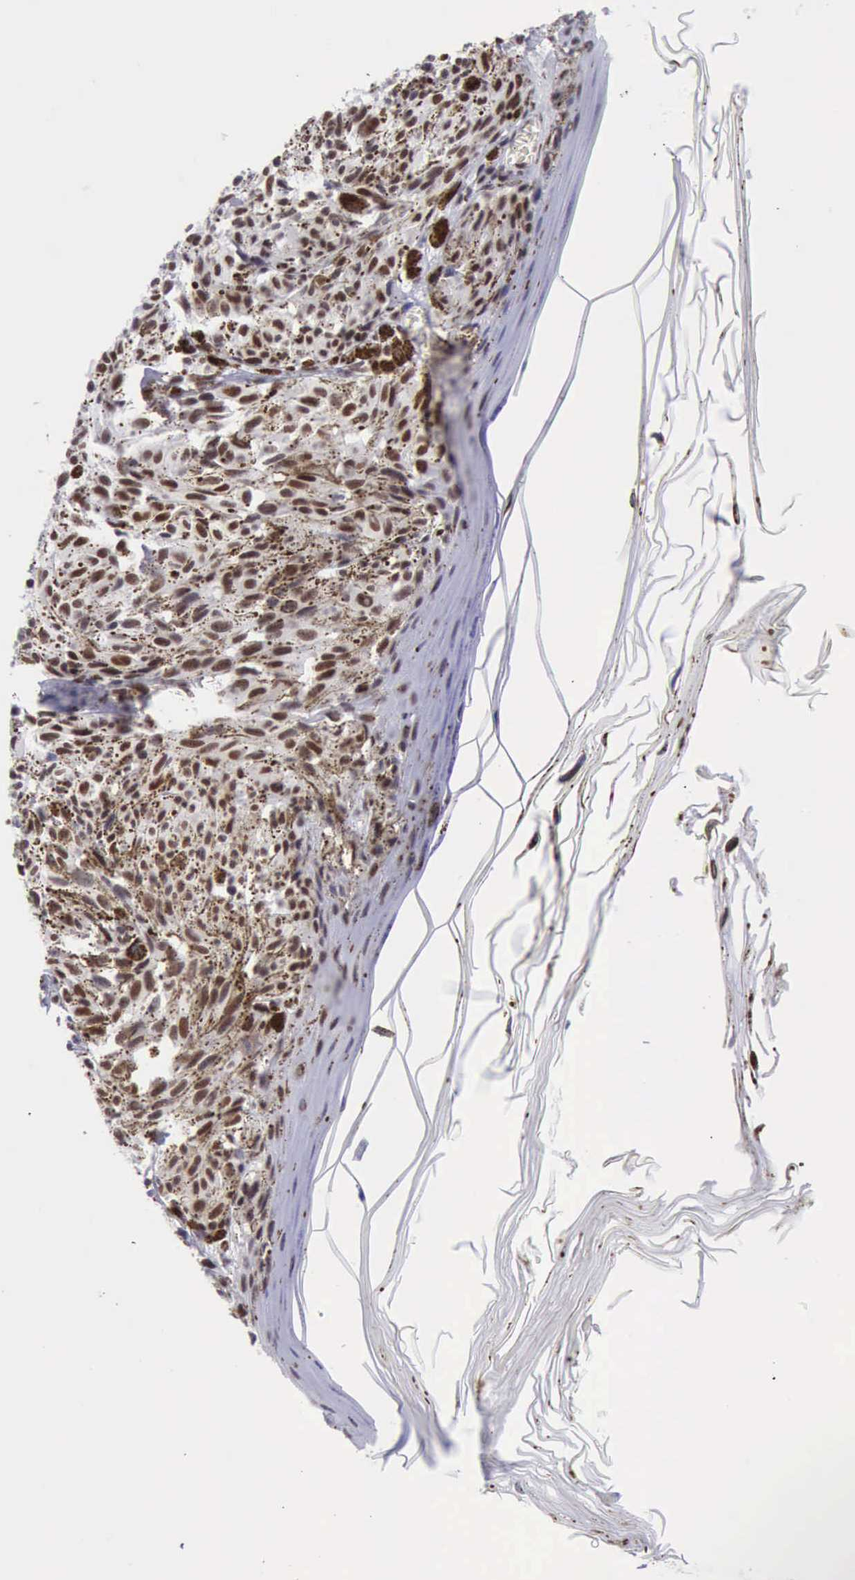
{"staining": {"intensity": "moderate", "quantity": ">75%", "location": "nuclear"}, "tissue": "melanoma", "cell_type": "Tumor cells", "image_type": "cancer", "snomed": [{"axis": "morphology", "description": "Malignant melanoma, NOS"}, {"axis": "topography", "description": "Skin"}], "caption": "Human malignant melanoma stained for a protein (brown) exhibits moderate nuclear positive positivity in about >75% of tumor cells.", "gene": "ERCC4", "patient": {"sex": "female", "age": 72}}